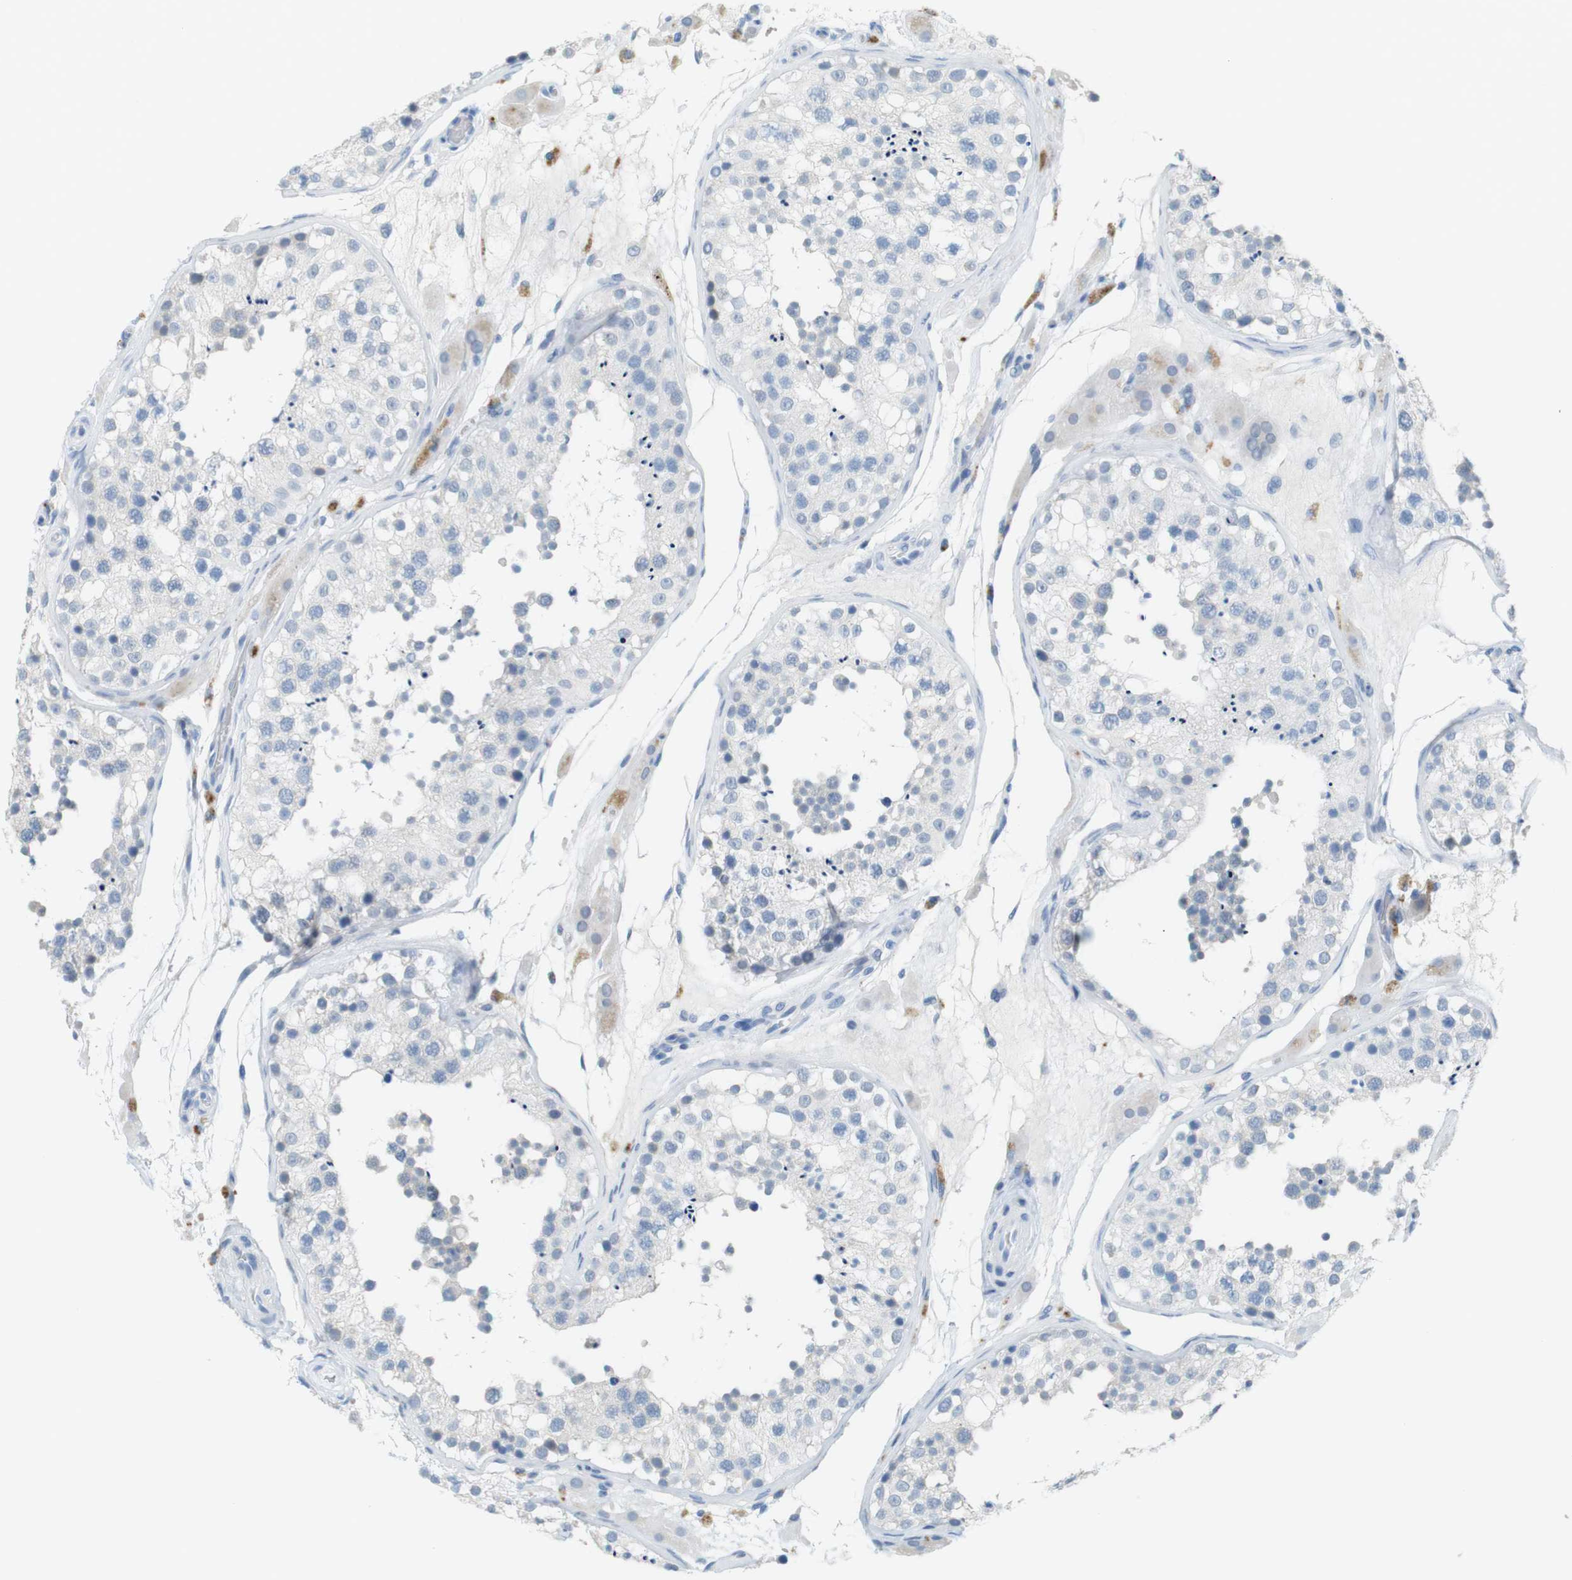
{"staining": {"intensity": "negative", "quantity": "none", "location": "none"}, "tissue": "testis", "cell_type": "Cells in seminiferous ducts", "image_type": "normal", "snomed": [{"axis": "morphology", "description": "Normal tissue, NOS"}, {"axis": "topography", "description": "Testis"}], "caption": "This is a image of immunohistochemistry (IHC) staining of unremarkable testis, which shows no expression in cells in seminiferous ducts.", "gene": "YIPF1", "patient": {"sex": "male", "age": 26}}